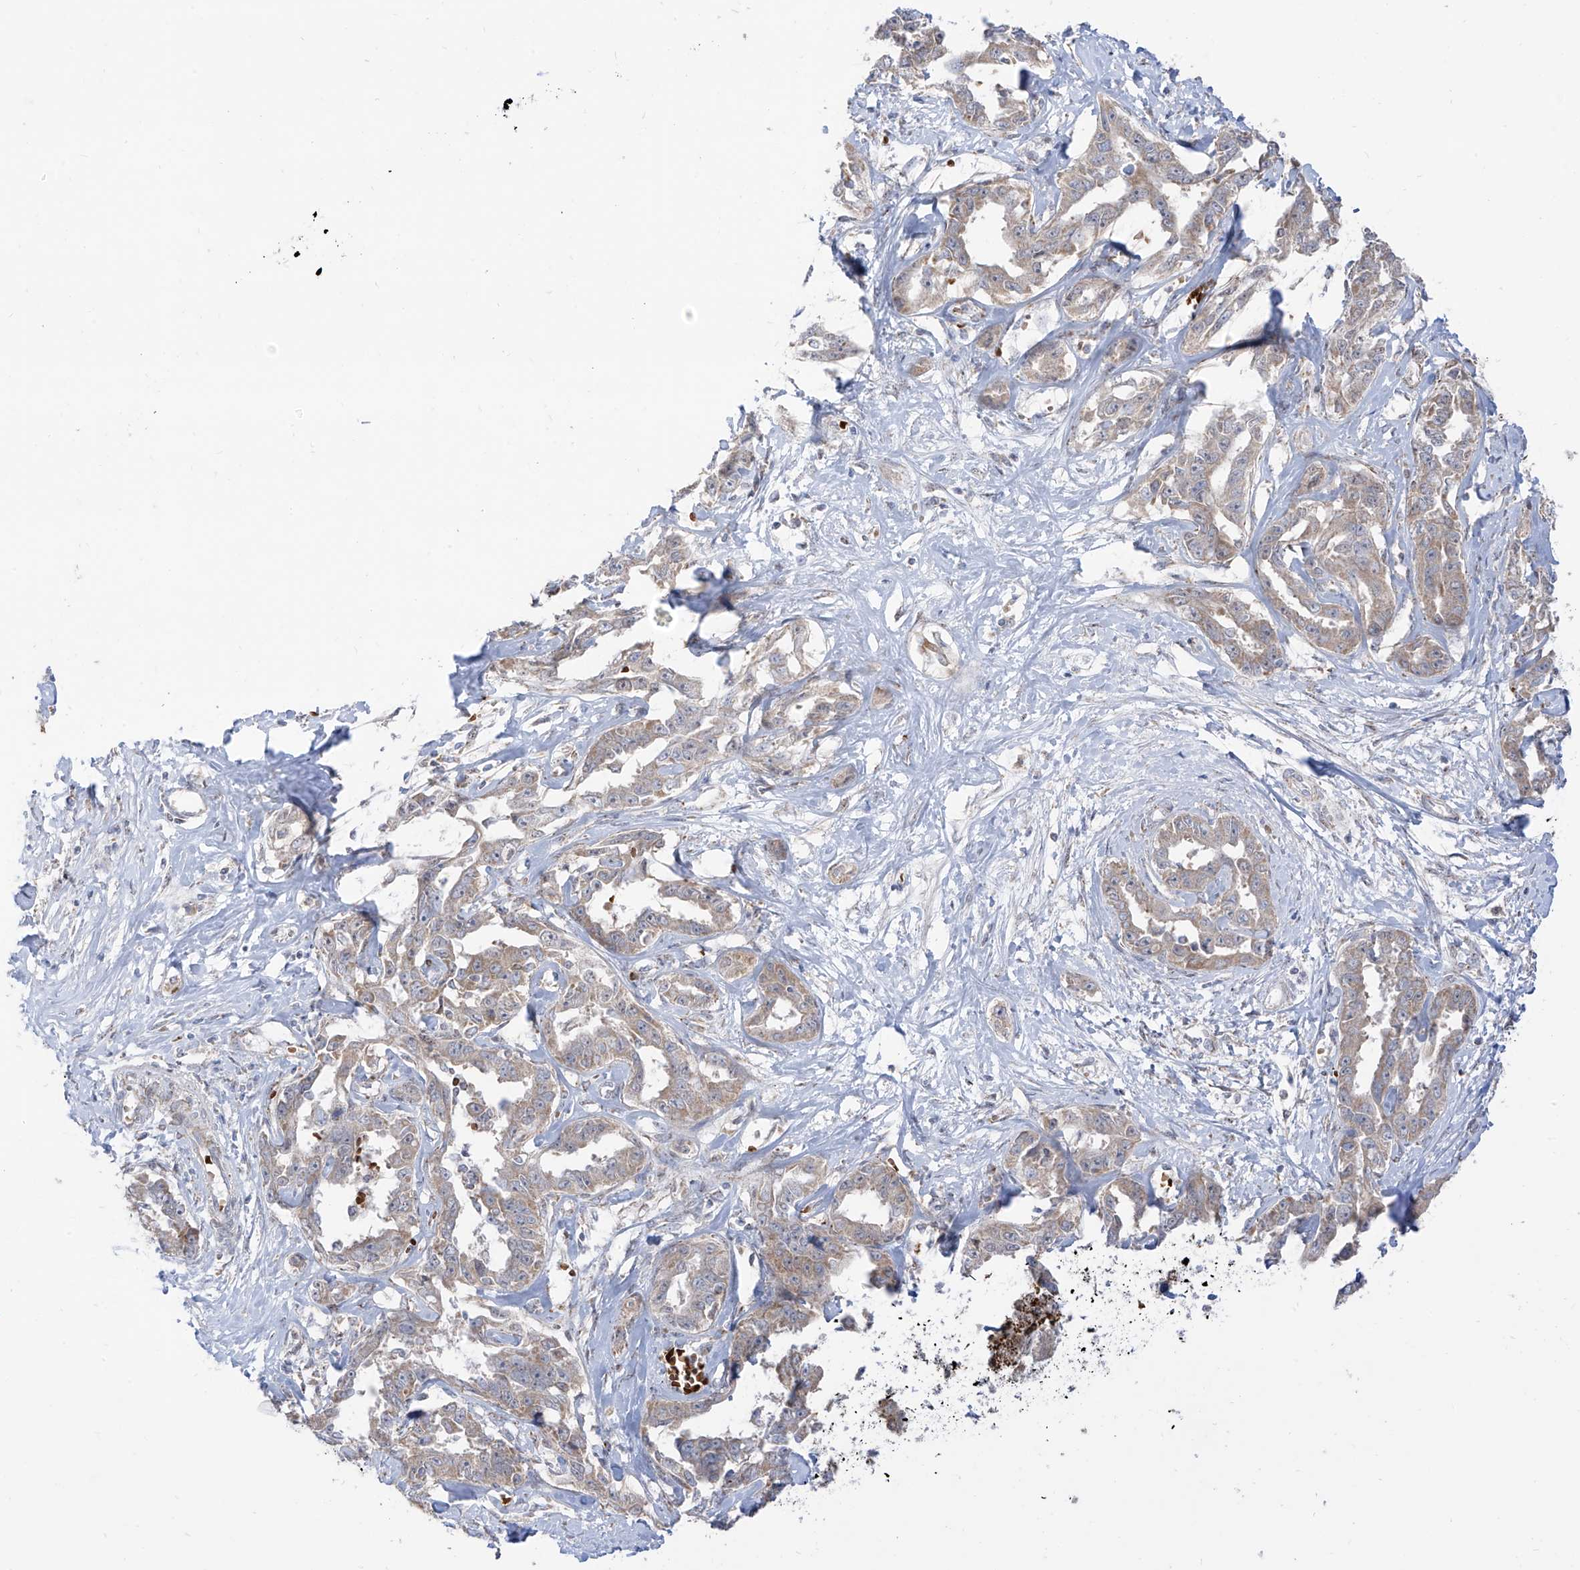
{"staining": {"intensity": "weak", "quantity": "25%-75%", "location": "cytoplasmic/membranous"}, "tissue": "liver cancer", "cell_type": "Tumor cells", "image_type": "cancer", "snomed": [{"axis": "morphology", "description": "Cholangiocarcinoma"}, {"axis": "topography", "description": "Liver"}], "caption": "Immunohistochemistry (DAB (3,3'-diaminobenzidine)) staining of liver cholangiocarcinoma exhibits weak cytoplasmic/membranous protein staining in approximately 25%-75% of tumor cells.", "gene": "ARHGEF40", "patient": {"sex": "male", "age": 59}}